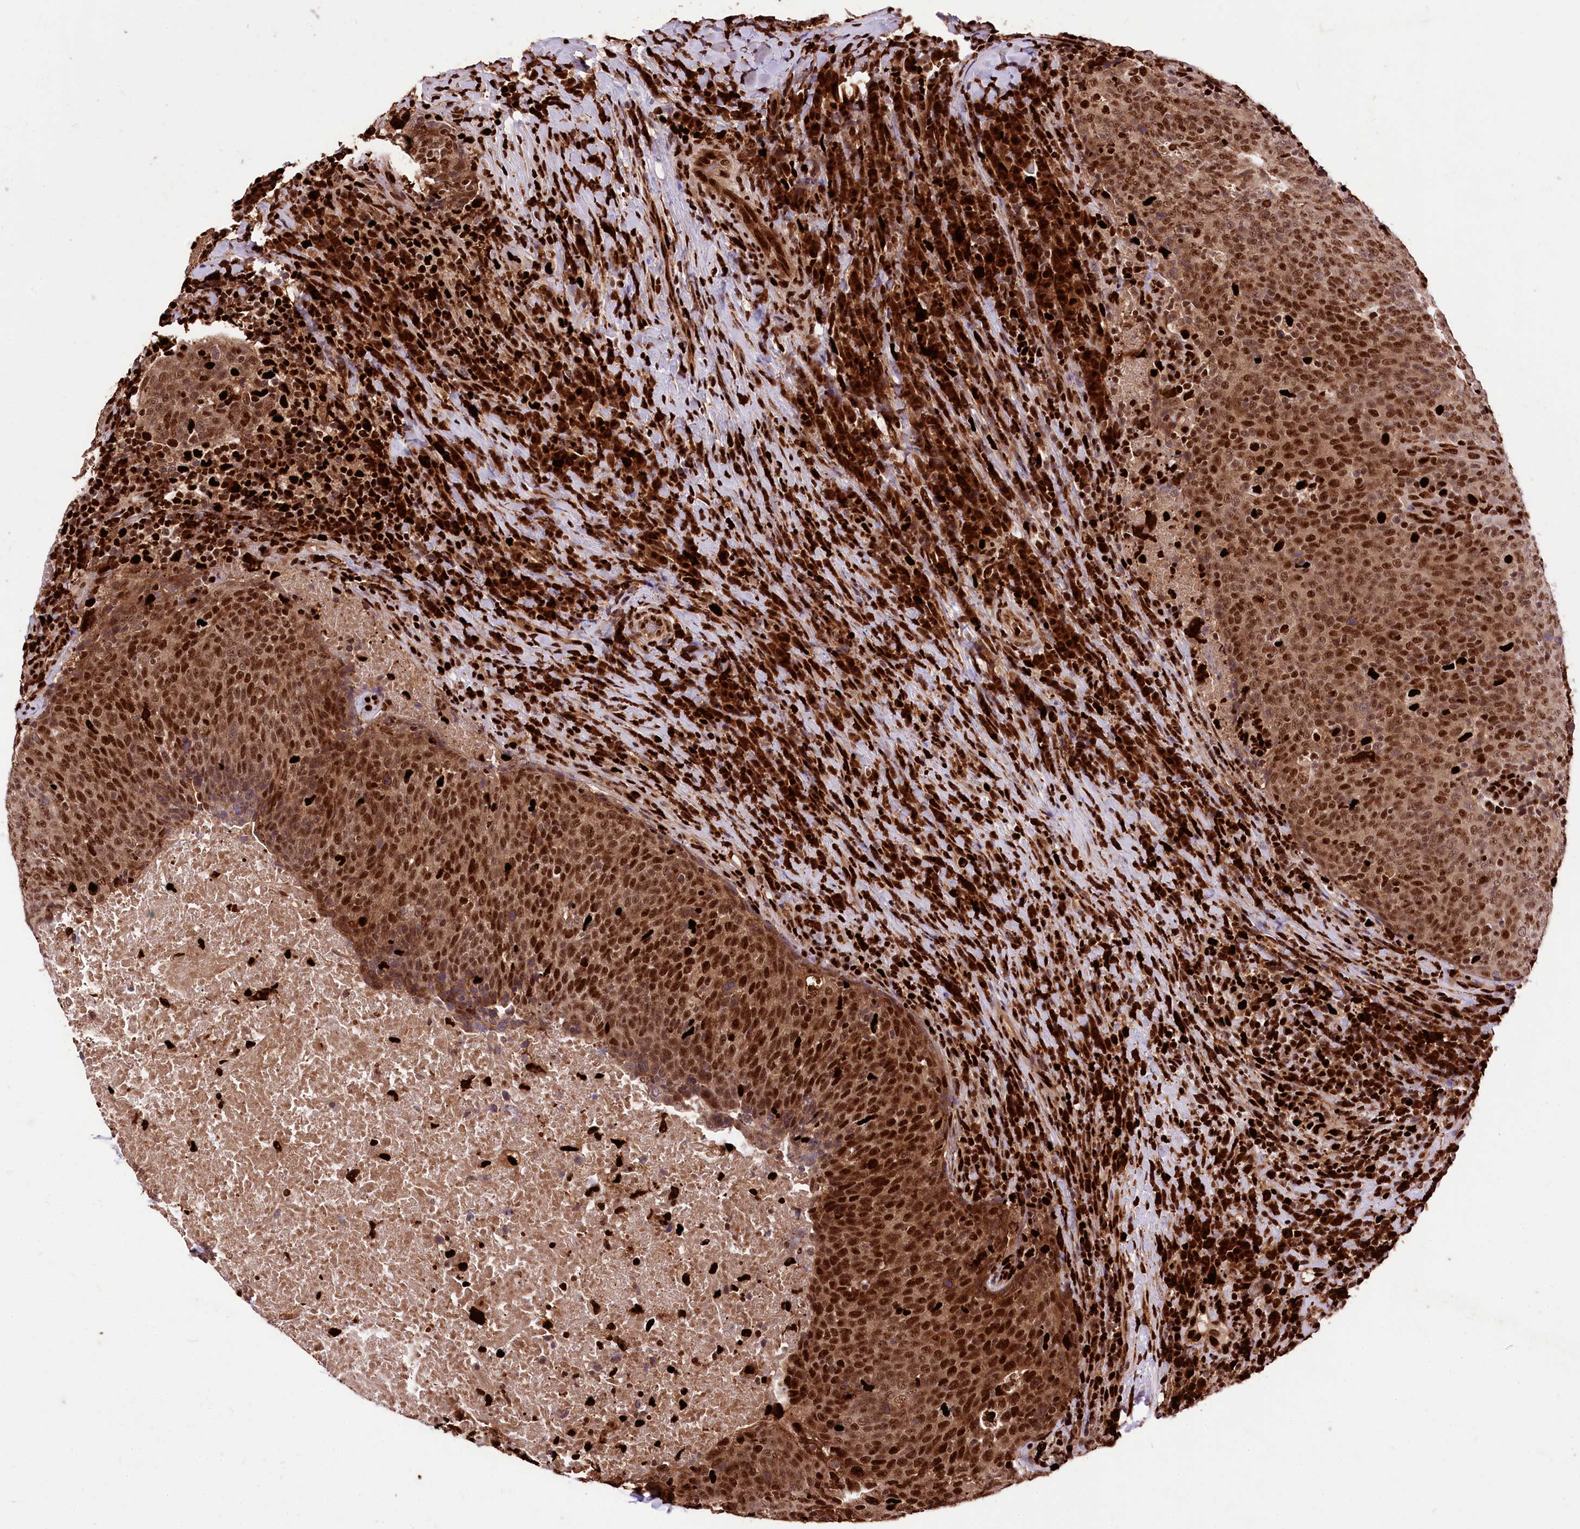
{"staining": {"intensity": "strong", "quantity": ">75%", "location": "cytoplasmic/membranous,nuclear"}, "tissue": "head and neck cancer", "cell_type": "Tumor cells", "image_type": "cancer", "snomed": [{"axis": "morphology", "description": "Squamous cell carcinoma, NOS"}, {"axis": "morphology", "description": "Squamous cell carcinoma, metastatic, NOS"}, {"axis": "topography", "description": "Lymph node"}, {"axis": "topography", "description": "Head-Neck"}], "caption": "This histopathology image displays immunohistochemistry (IHC) staining of human head and neck cancer (squamous cell carcinoma), with high strong cytoplasmic/membranous and nuclear staining in approximately >75% of tumor cells.", "gene": "FIGN", "patient": {"sex": "male", "age": 62}}